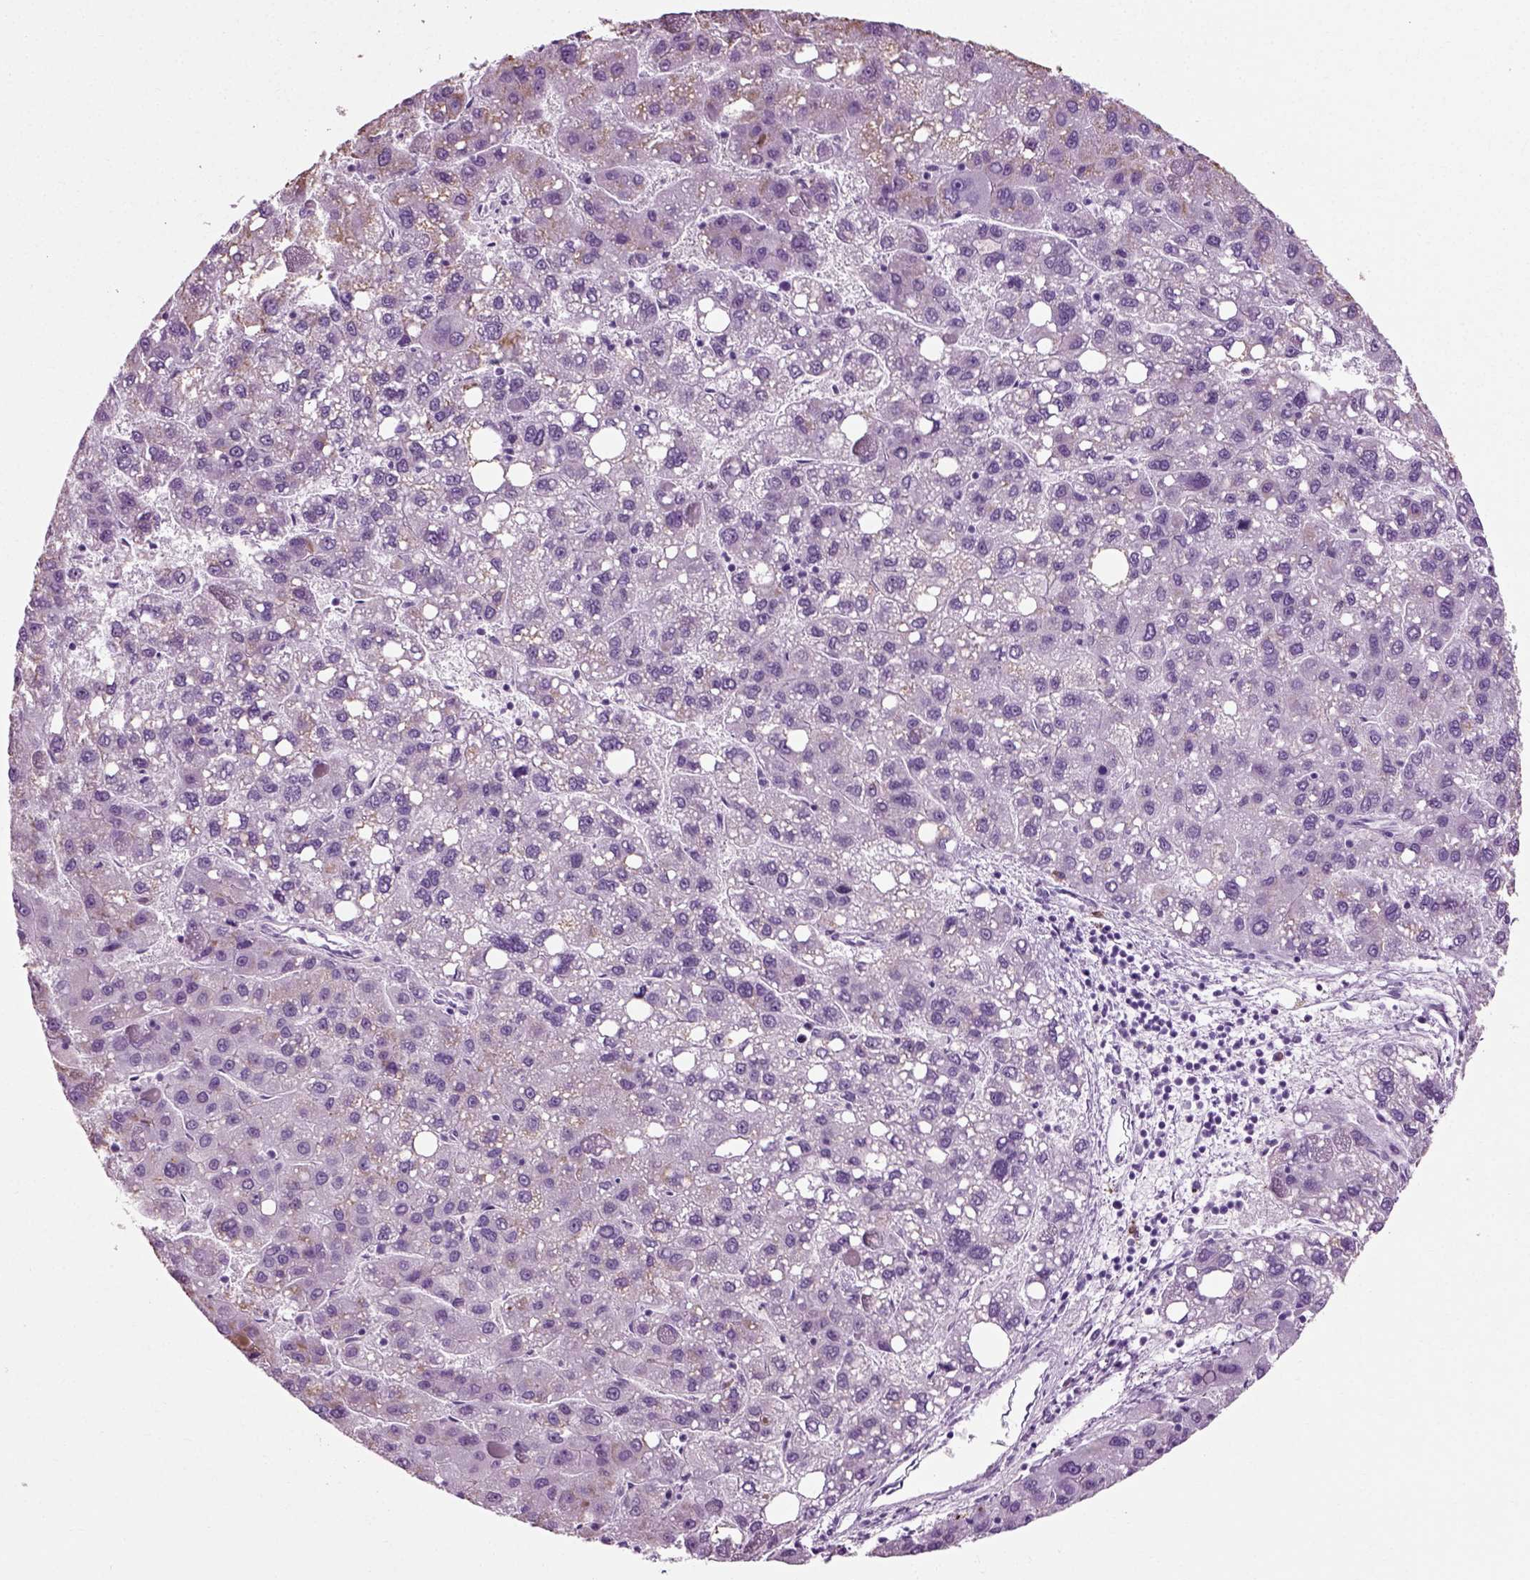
{"staining": {"intensity": "weak", "quantity": "<25%", "location": "cytoplasmic/membranous"}, "tissue": "liver cancer", "cell_type": "Tumor cells", "image_type": "cancer", "snomed": [{"axis": "morphology", "description": "Carcinoma, Hepatocellular, NOS"}, {"axis": "topography", "description": "Liver"}], "caption": "Liver hepatocellular carcinoma was stained to show a protein in brown. There is no significant positivity in tumor cells. (DAB (3,3'-diaminobenzidine) immunohistochemistry with hematoxylin counter stain).", "gene": "SLC26A8", "patient": {"sex": "female", "age": 82}}